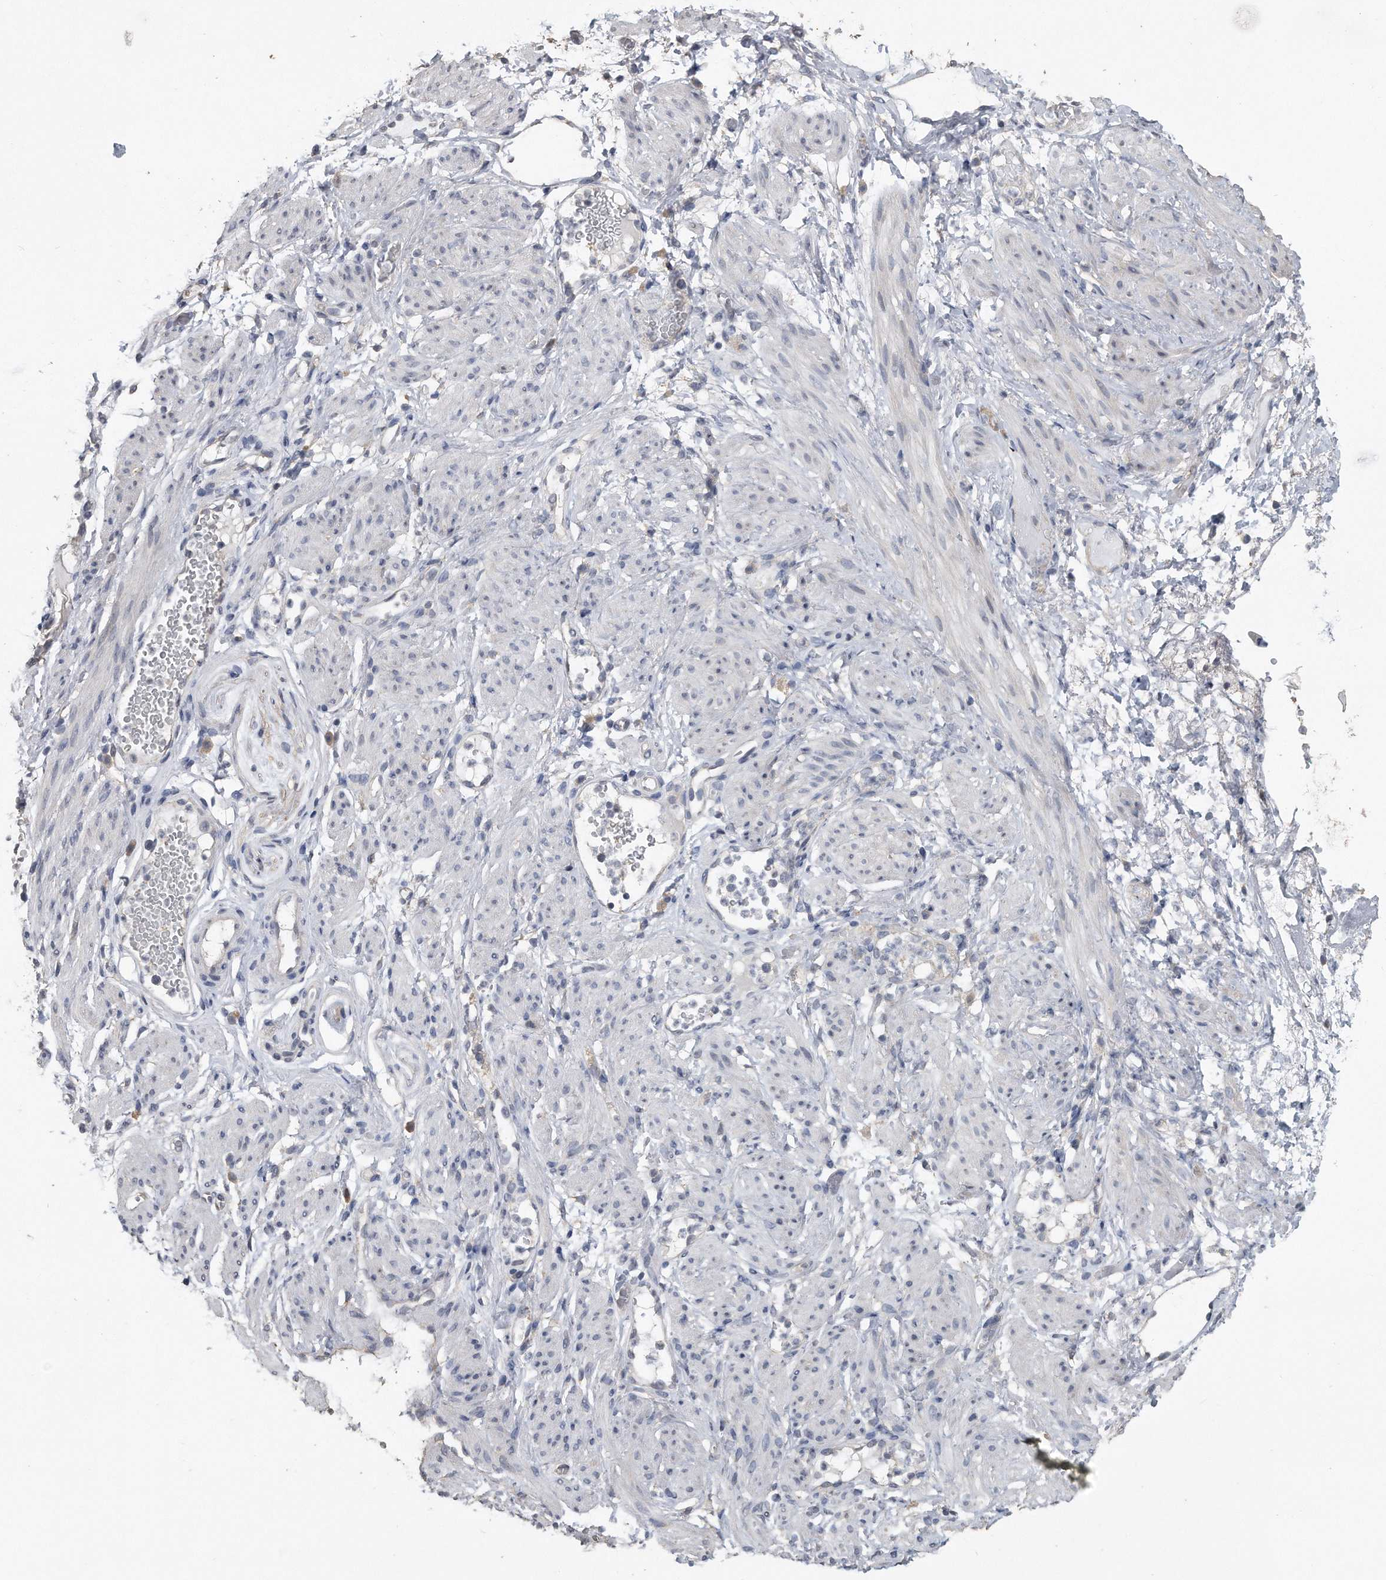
{"staining": {"intensity": "weak", "quantity": "<25%", "location": "cytoplasmic/membranous"}, "tissue": "soft tissue", "cell_type": "Chondrocytes", "image_type": "normal", "snomed": [{"axis": "morphology", "description": "Normal tissue, NOS"}, {"axis": "topography", "description": "Smooth muscle"}, {"axis": "topography", "description": "Peripheral nerve tissue"}], "caption": "DAB immunohistochemical staining of normal human soft tissue reveals no significant staining in chondrocytes.", "gene": "PCLO", "patient": {"sex": "female", "age": 39}}